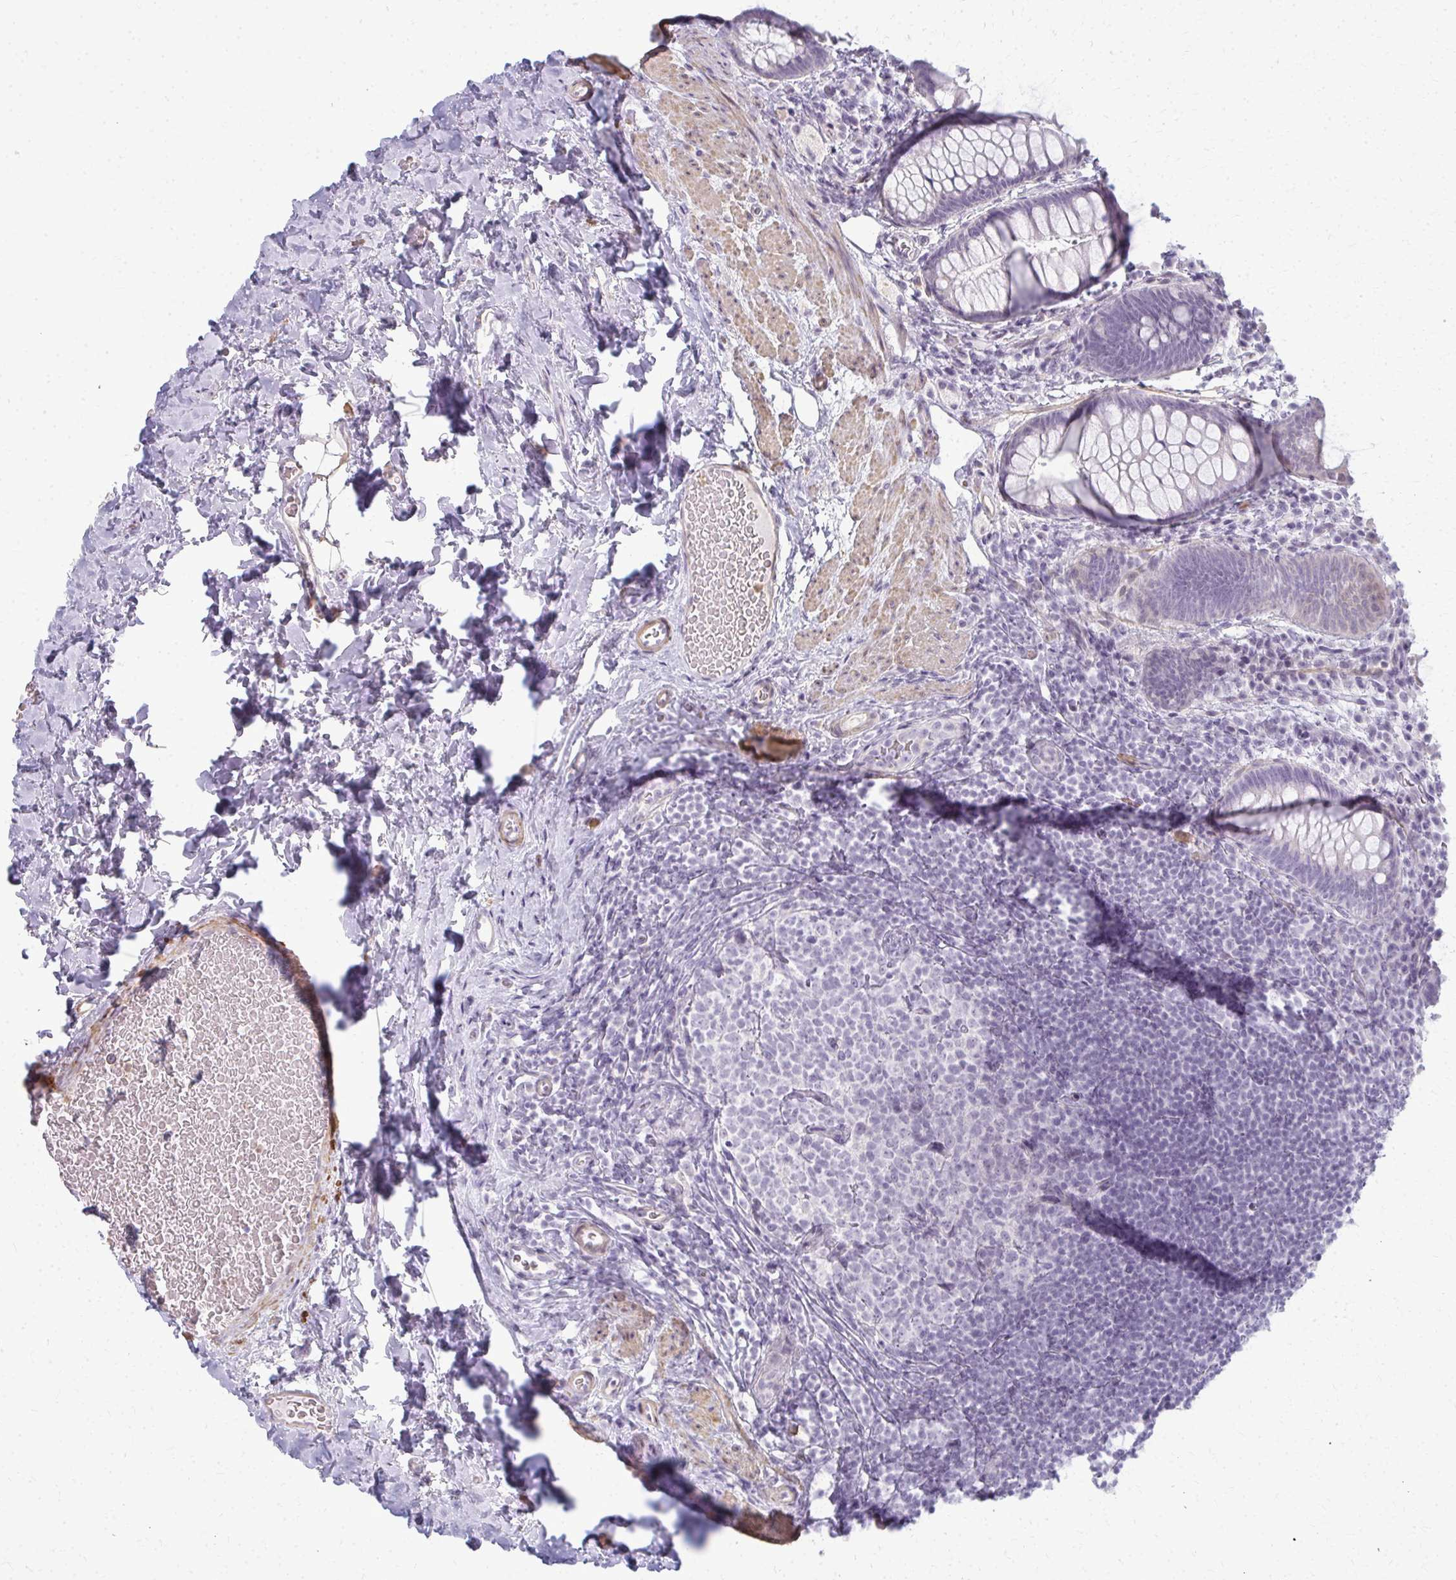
{"staining": {"intensity": "weak", "quantity": "<25%", "location": "cytoplasmic/membranous"}, "tissue": "rectum", "cell_type": "Glandular cells", "image_type": "normal", "snomed": [{"axis": "morphology", "description": "Normal tissue, NOS"}, {"axis": "topography", "description": "Rectum"}], "caption": "Image shows no significant protein staining in glandular cells of unremarkable rectum. (DAB IHC with hematoxylin counter stain).", "gene": "CA3", "patient": {"sex": "female", "age": 69}}